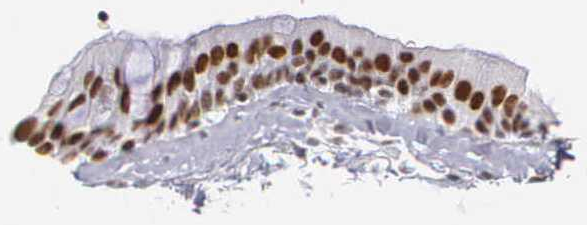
{"staining": {"intensity": "strong", "quantity": ">75%", "location": "nuclear"}, "tissue": "bronchus", "cell_type": "Respiratory epithelial cells", "image_type": "normal", "snomed": [{"axis": "morphology", "description": "Normal tissue, NOS"}, {"axis": "topography", "description": "Bronchus"}, {"axis": "topography", "description": "Lung"}], "caption": "A high amount of strong nuclear expression is appreciated in approximately >75% of respiratory epithelial cells in normal bronchus.", "gene": "CSTF2", "patient": {"sex": "female", "age": 57}}